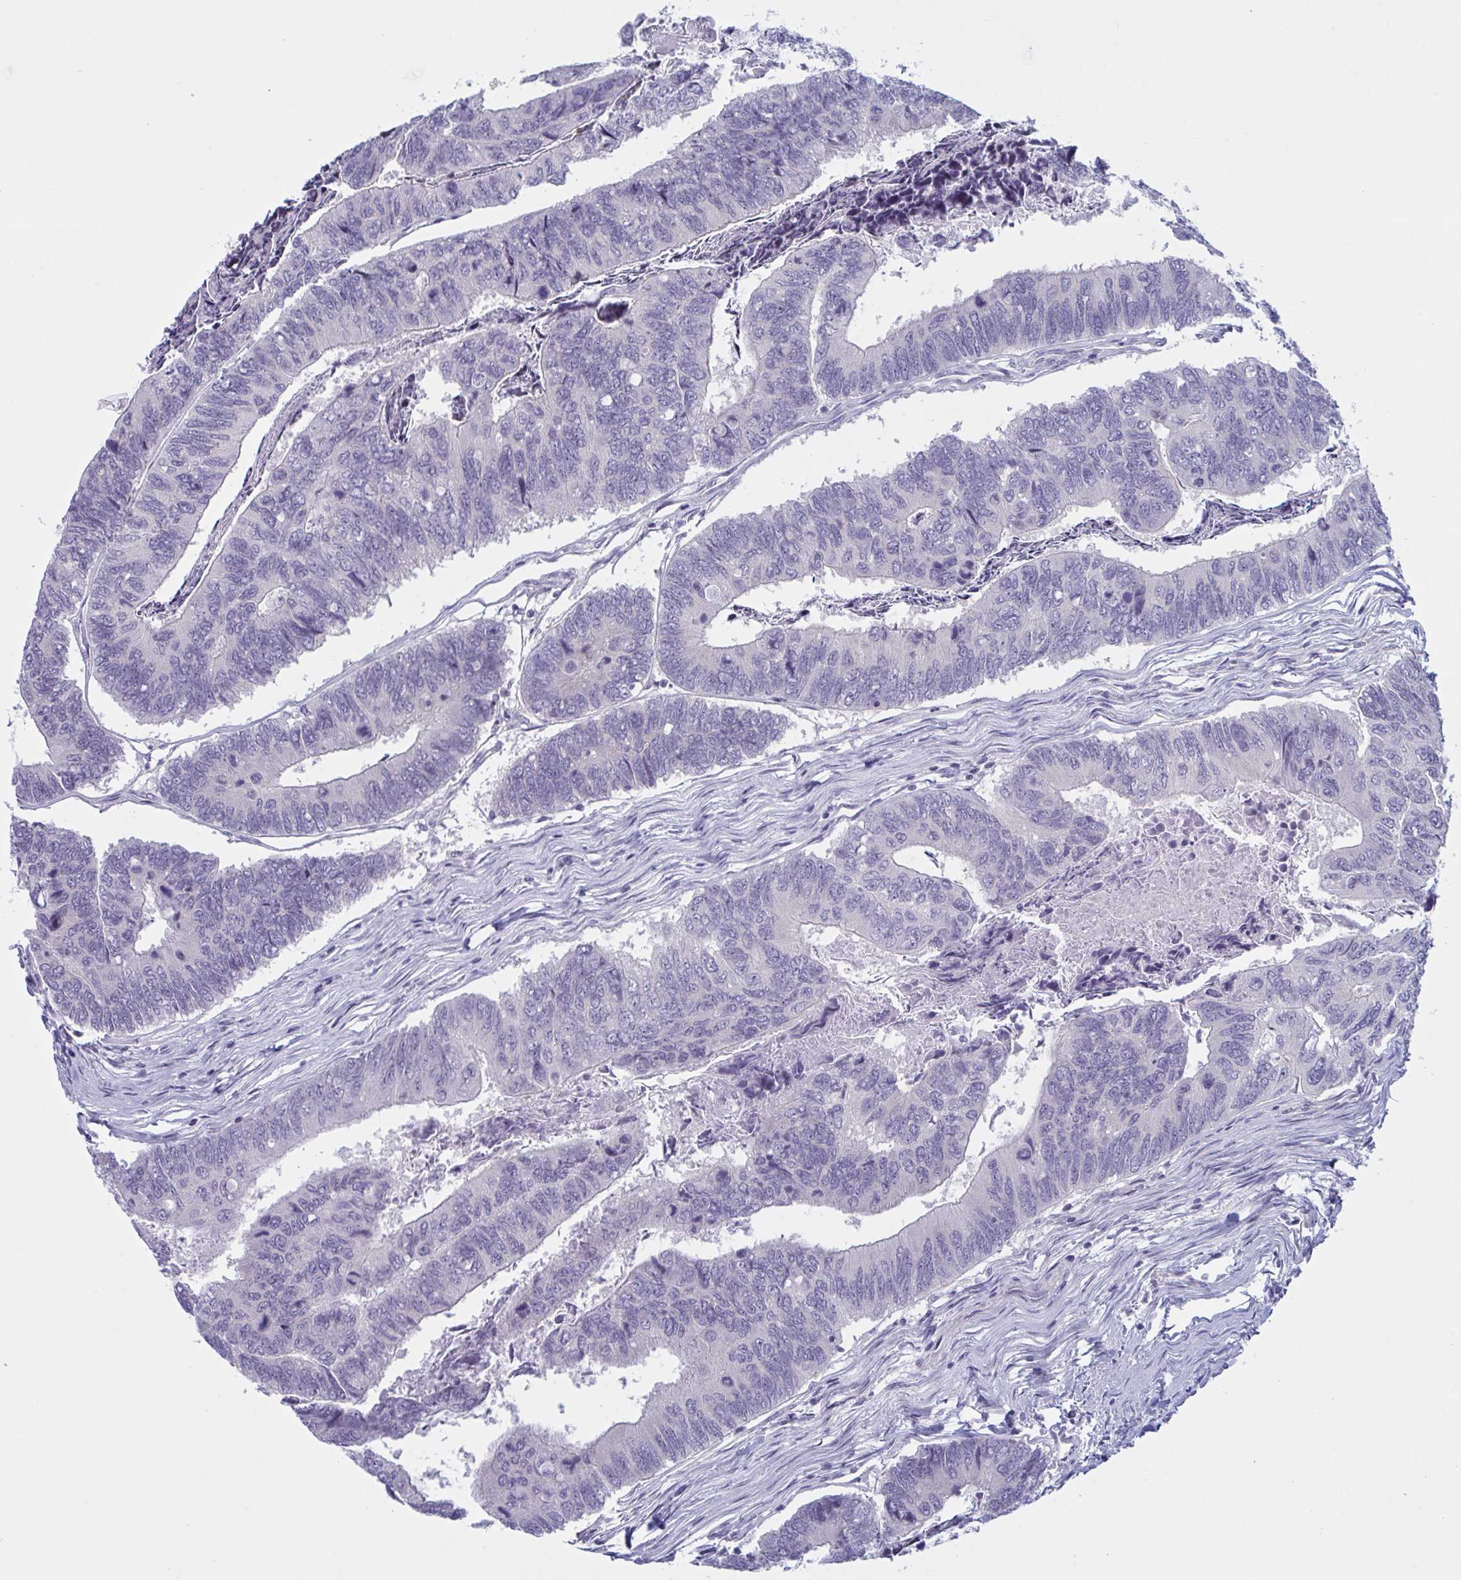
{"staining": {"intensity": "negative", "quantity": "none", "location": "none"}, "tissue": "colorectal cancer", "cell_type": "Tumor cells", "image_type": "cancer", "snomed": [{"axis": "morphology", "description": "Adenocarcinoma, NOS"}, {"axis": "topography", "description": "Colon"}], "caption": "This image is of colorectal cancer stained with IHC to label a protein in brown with the nuclei are counter-stained blue. There is no staining in tumor cells. (DAB (3,3'-diaminobenzidine) IHC with hematoxylin counter stain).", "gene": "NAA30", "patient": {"sex": "female", "age": 67}}